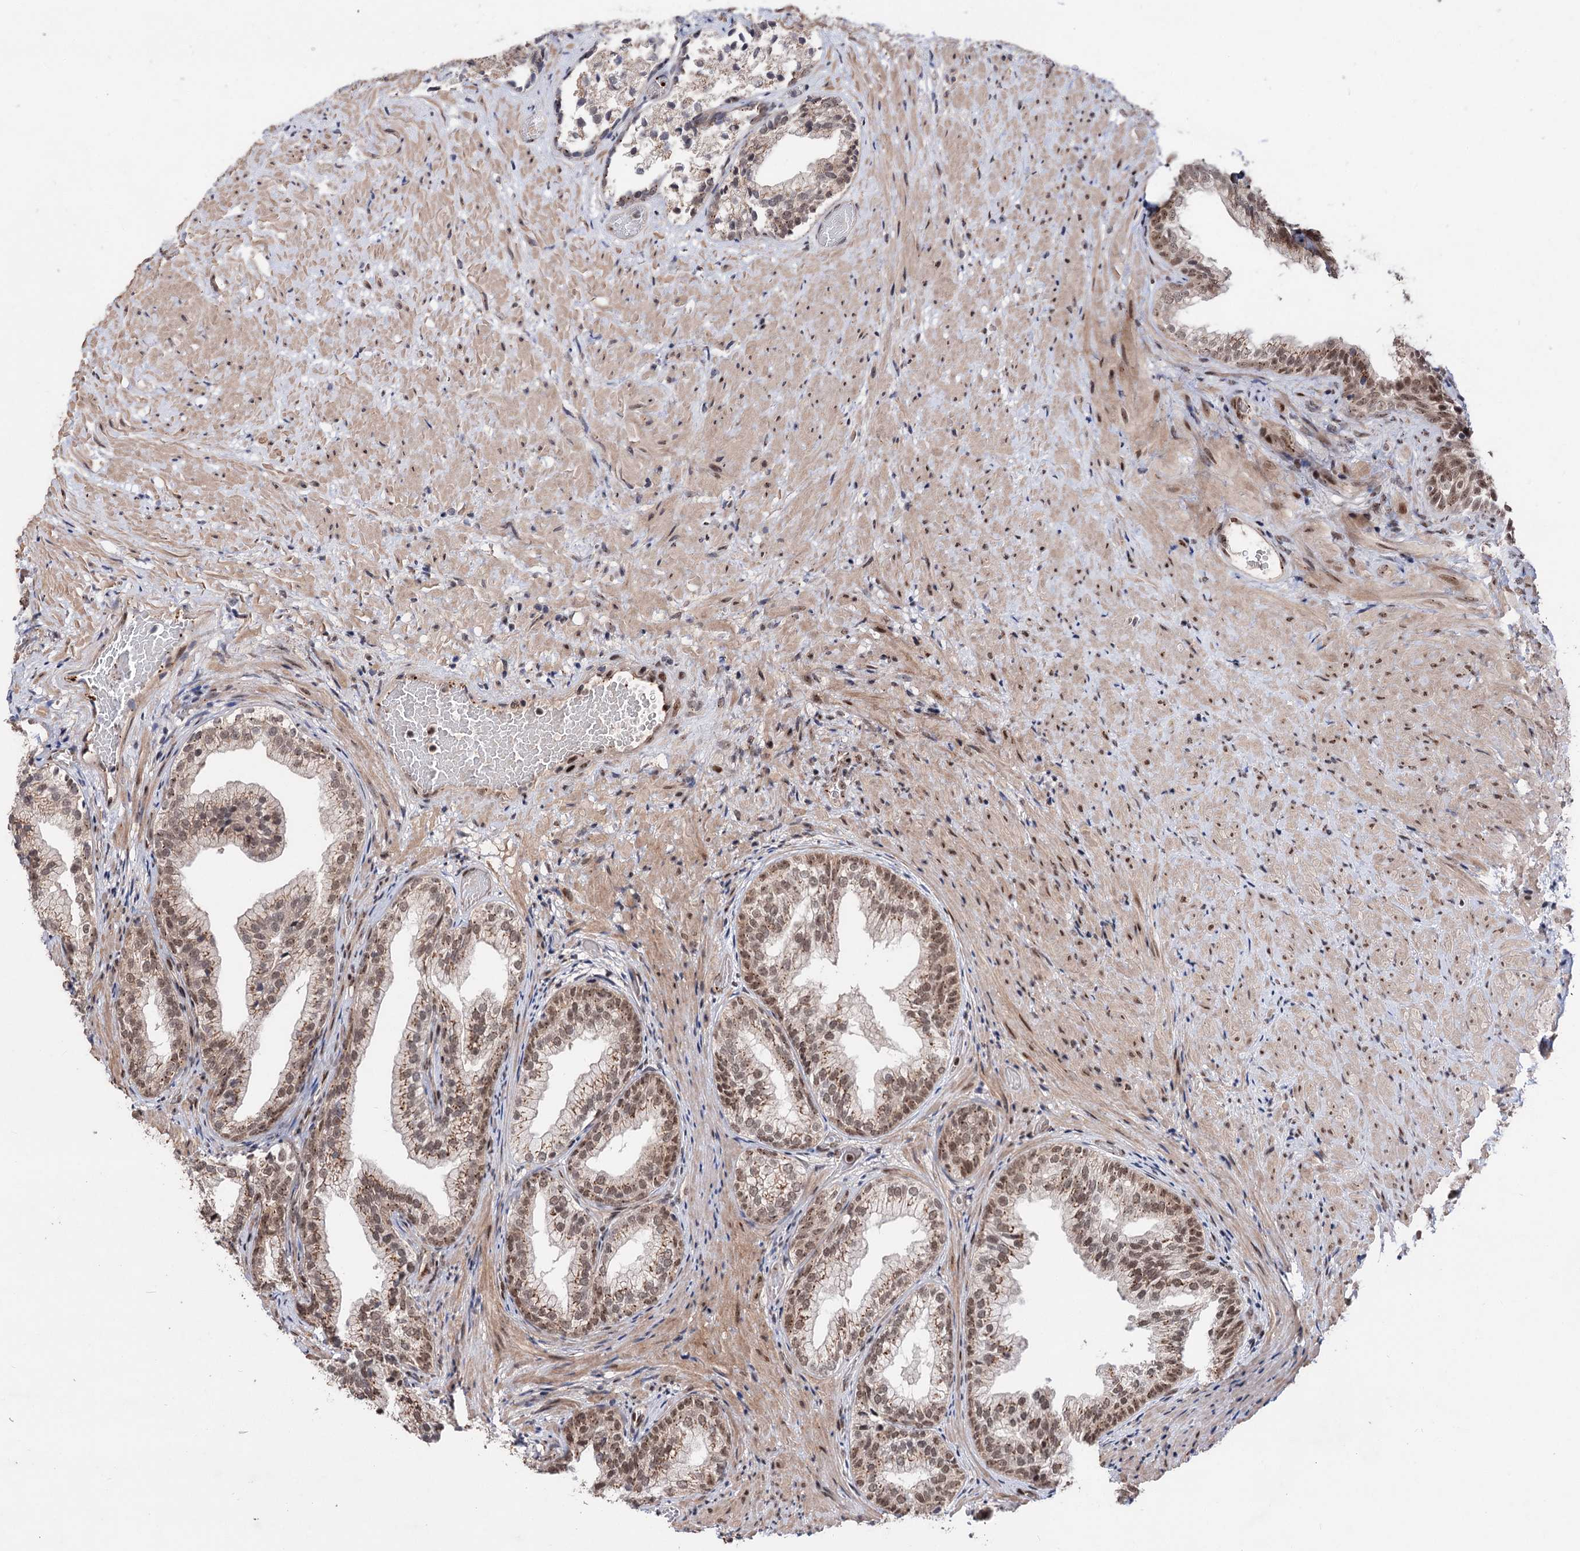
{"staining": {"intensity": "moderate", "quantity": ">75%", "location": "cytoplasmic/membranous,nuclear"}, "tissue": "prostate", "cell_type": "Glandular cells", "image_type": "normal", "snomed": [{"axis": "morphology", "description": "Normal tissue, NOS"}, {"axis": "topography", "description": "Prostate"}], "caption": "IHC photomicrograph of unremarkable human prostate stained for a protein (brown), which exhibits medium levels of moderate cytoplasmic/membranous,nuclear staining in approximately >75% of glandular cells.", "gene": "MAML1", "patient": {"sex": "male", "age": 76}}